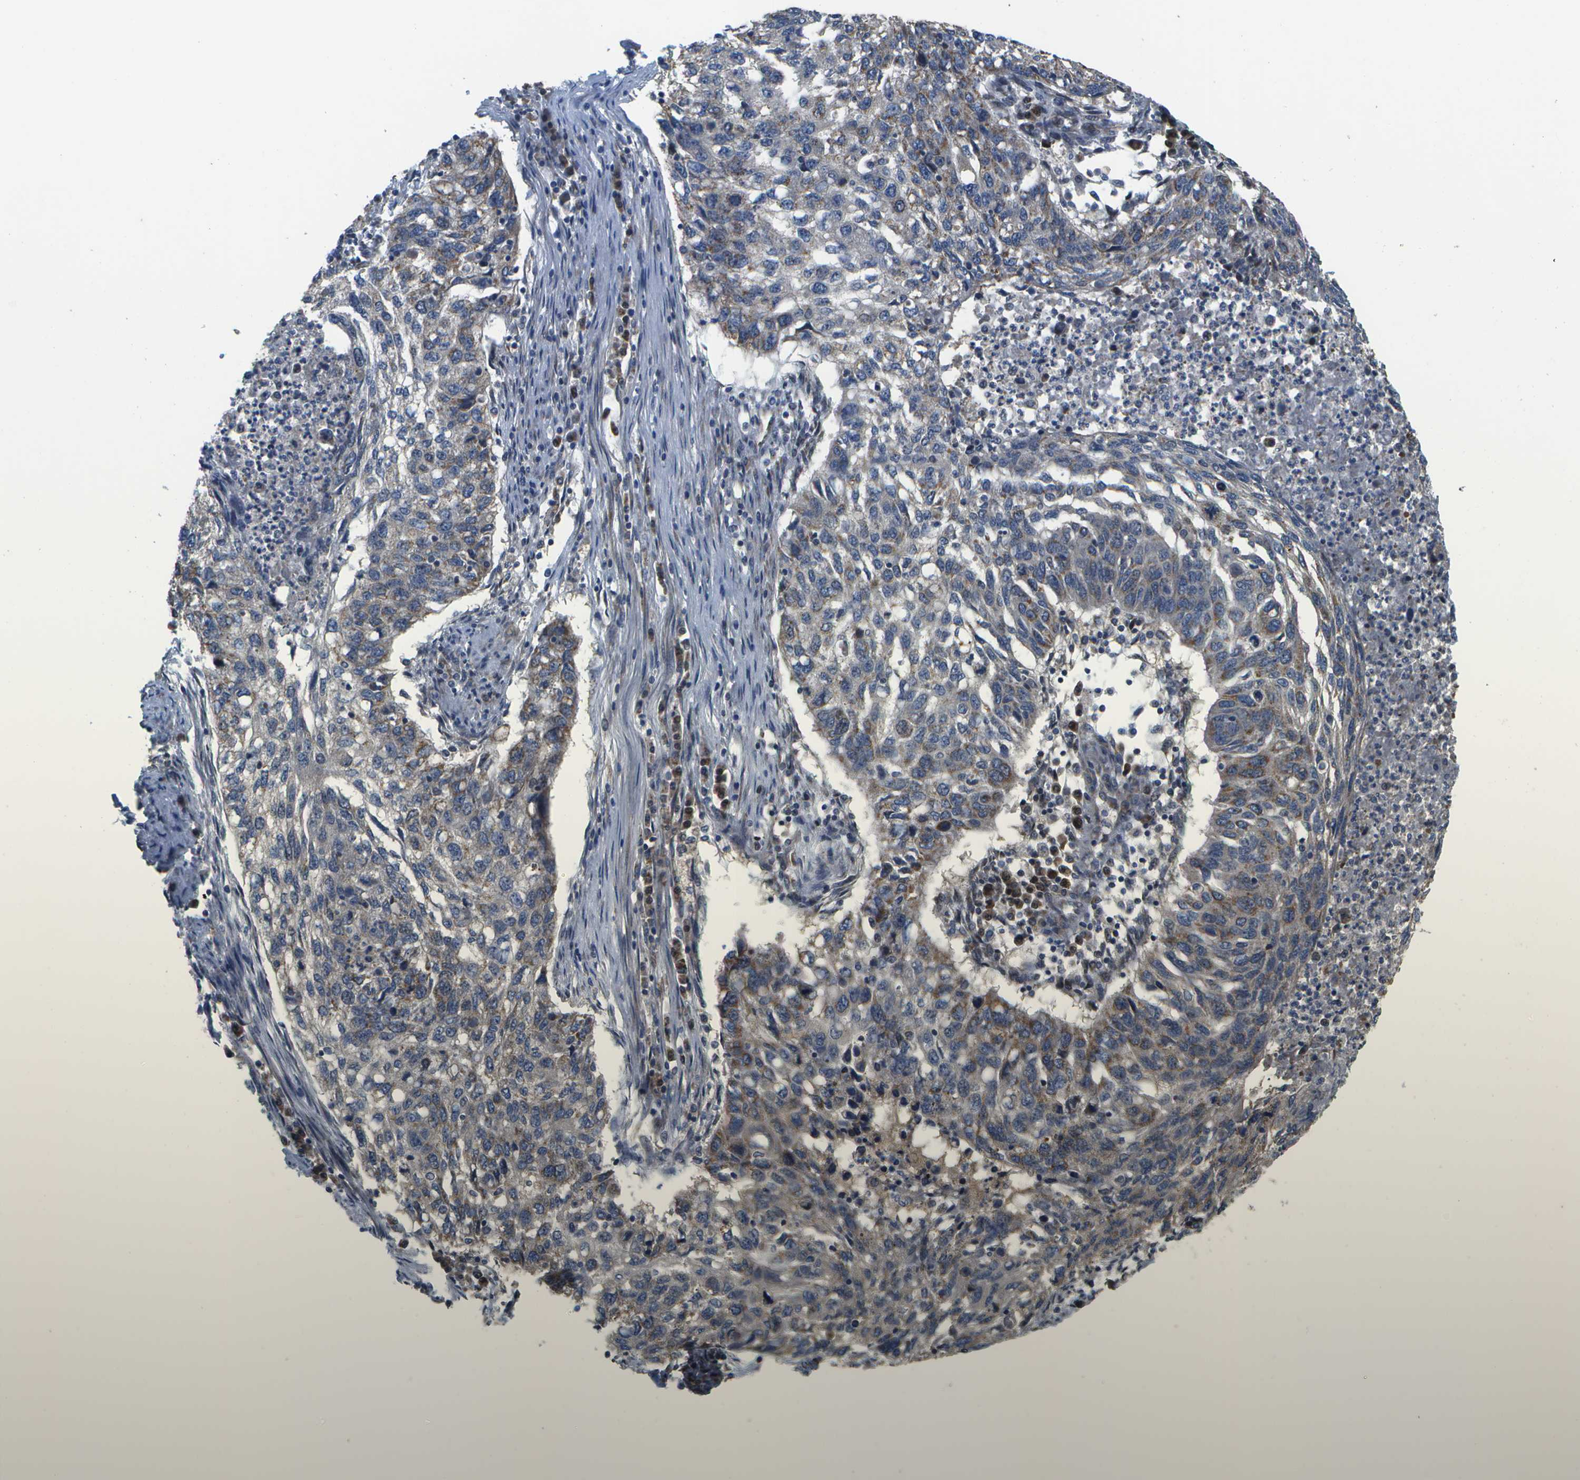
{"staining": {"intensity": "weak", "quantity": "25%-75%", "location": "cytoplasmic/membranous"}, "tissue": "lung cancer", "cell_type": "Tumor cells", "image_type": "cancer", "snomed": [{"axis": "morphology", "description": "Squamous cell carcinoma, NOS"}, {"axis": "topography", "description": "Lung"}], "caption": "A brown stain shows weak cytoplasmic/membranous positivity of a protein in lung cancer (squamous cell carcinoma) tumor cells.", "gene": "HADHA", "patient": {"sex": "female", "age": 63}}